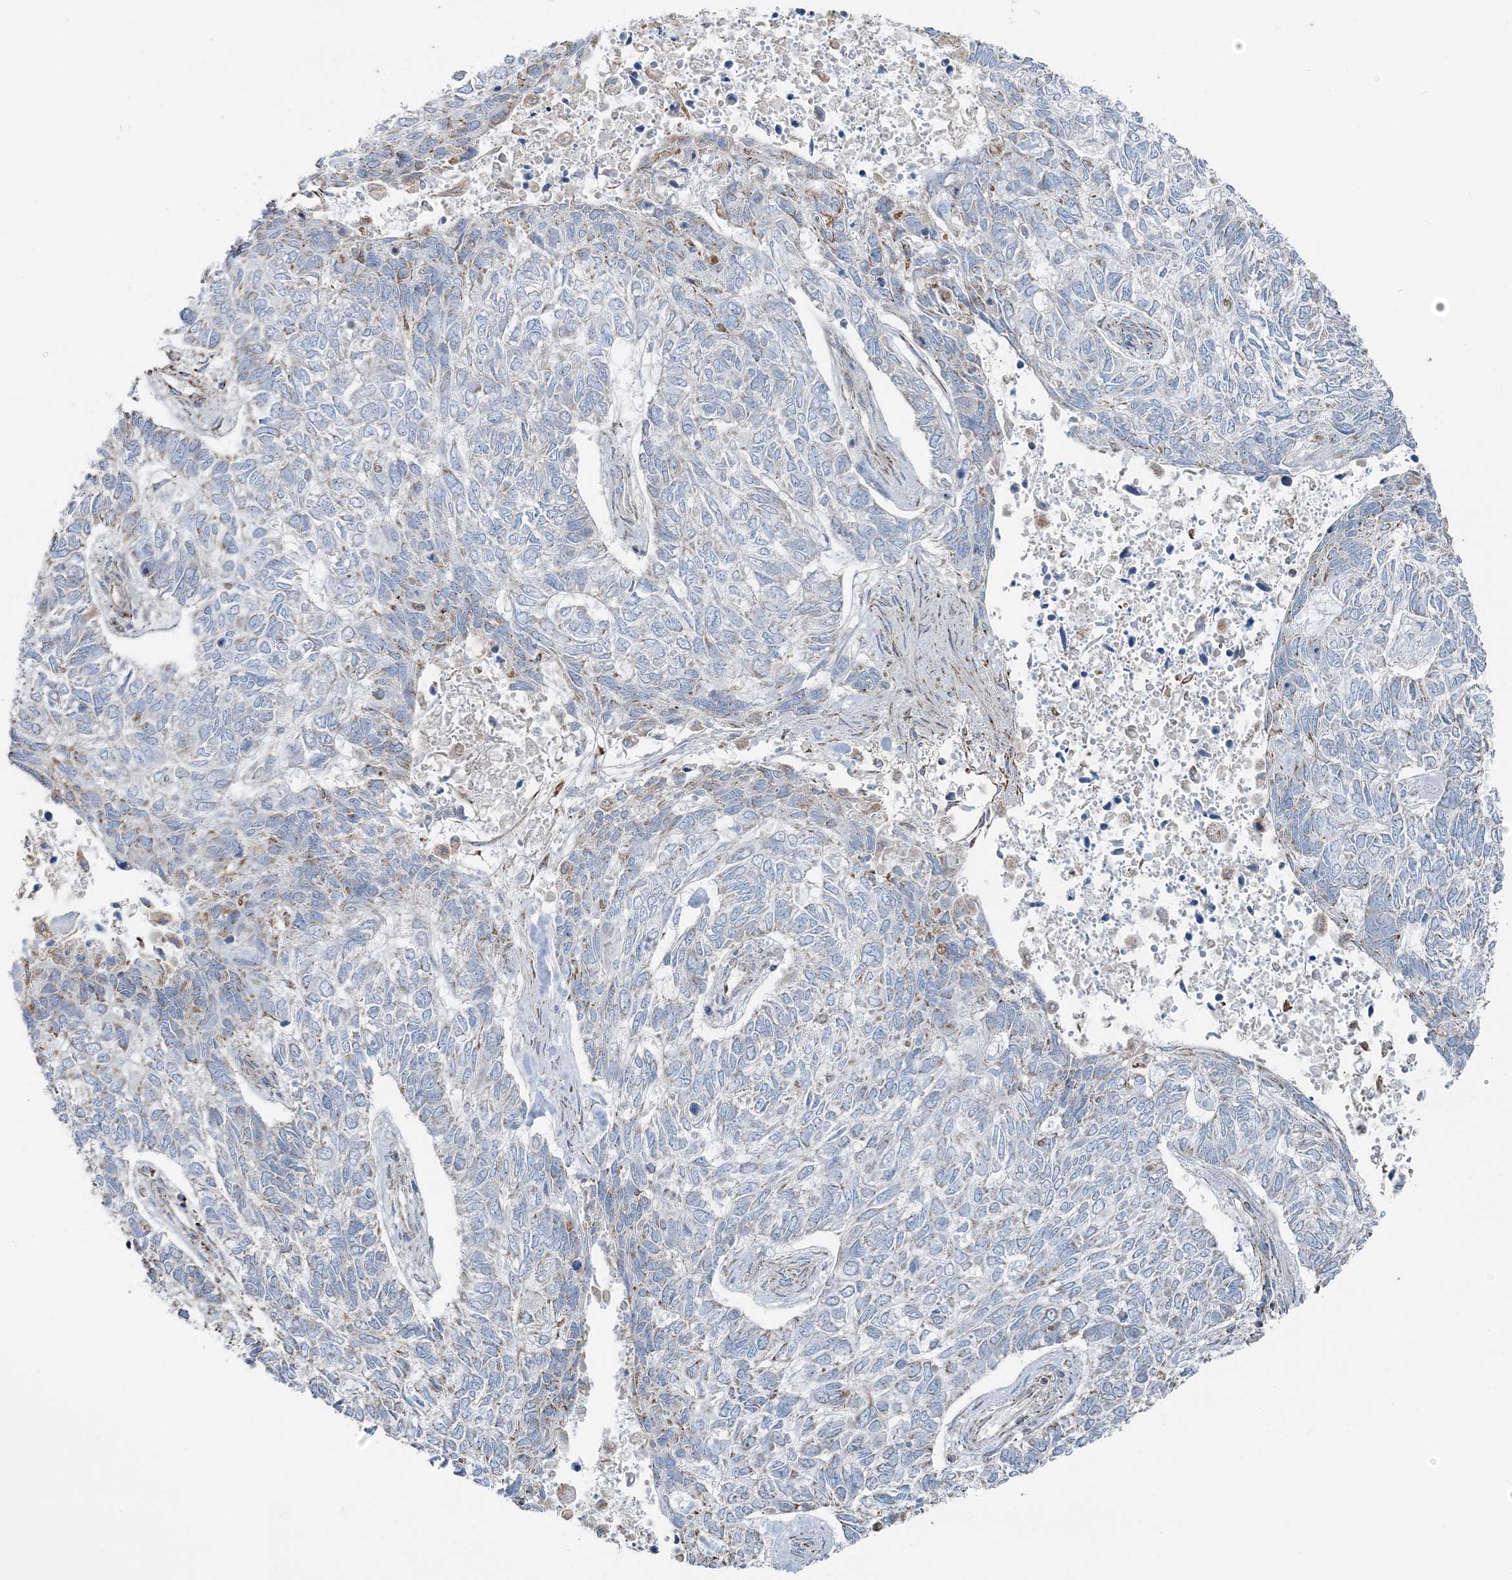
{"staining": {"intensity": "weak", "quantity": "25%-75%", "location": "cytoplasmic/membranous"}, "tissue": "skin cancer", "cell_type": "Tumor cells", "image_type": "cancer", "snomed": [{"axis": "morphology", "description": "Basal cell carcinoma"}, {"axis": "topography", "description": "Skin"}], "caption": "A brown stain labels weak cytoplasmic/membranous staining of a protein in human skin cancer tumor cells. (DAB (3,3'-diaminobenzidine) IHC with brightfield microscopy, high magnification).", "gene": "SLC22A16", "patient": {"sex": "female", "age": 65}}